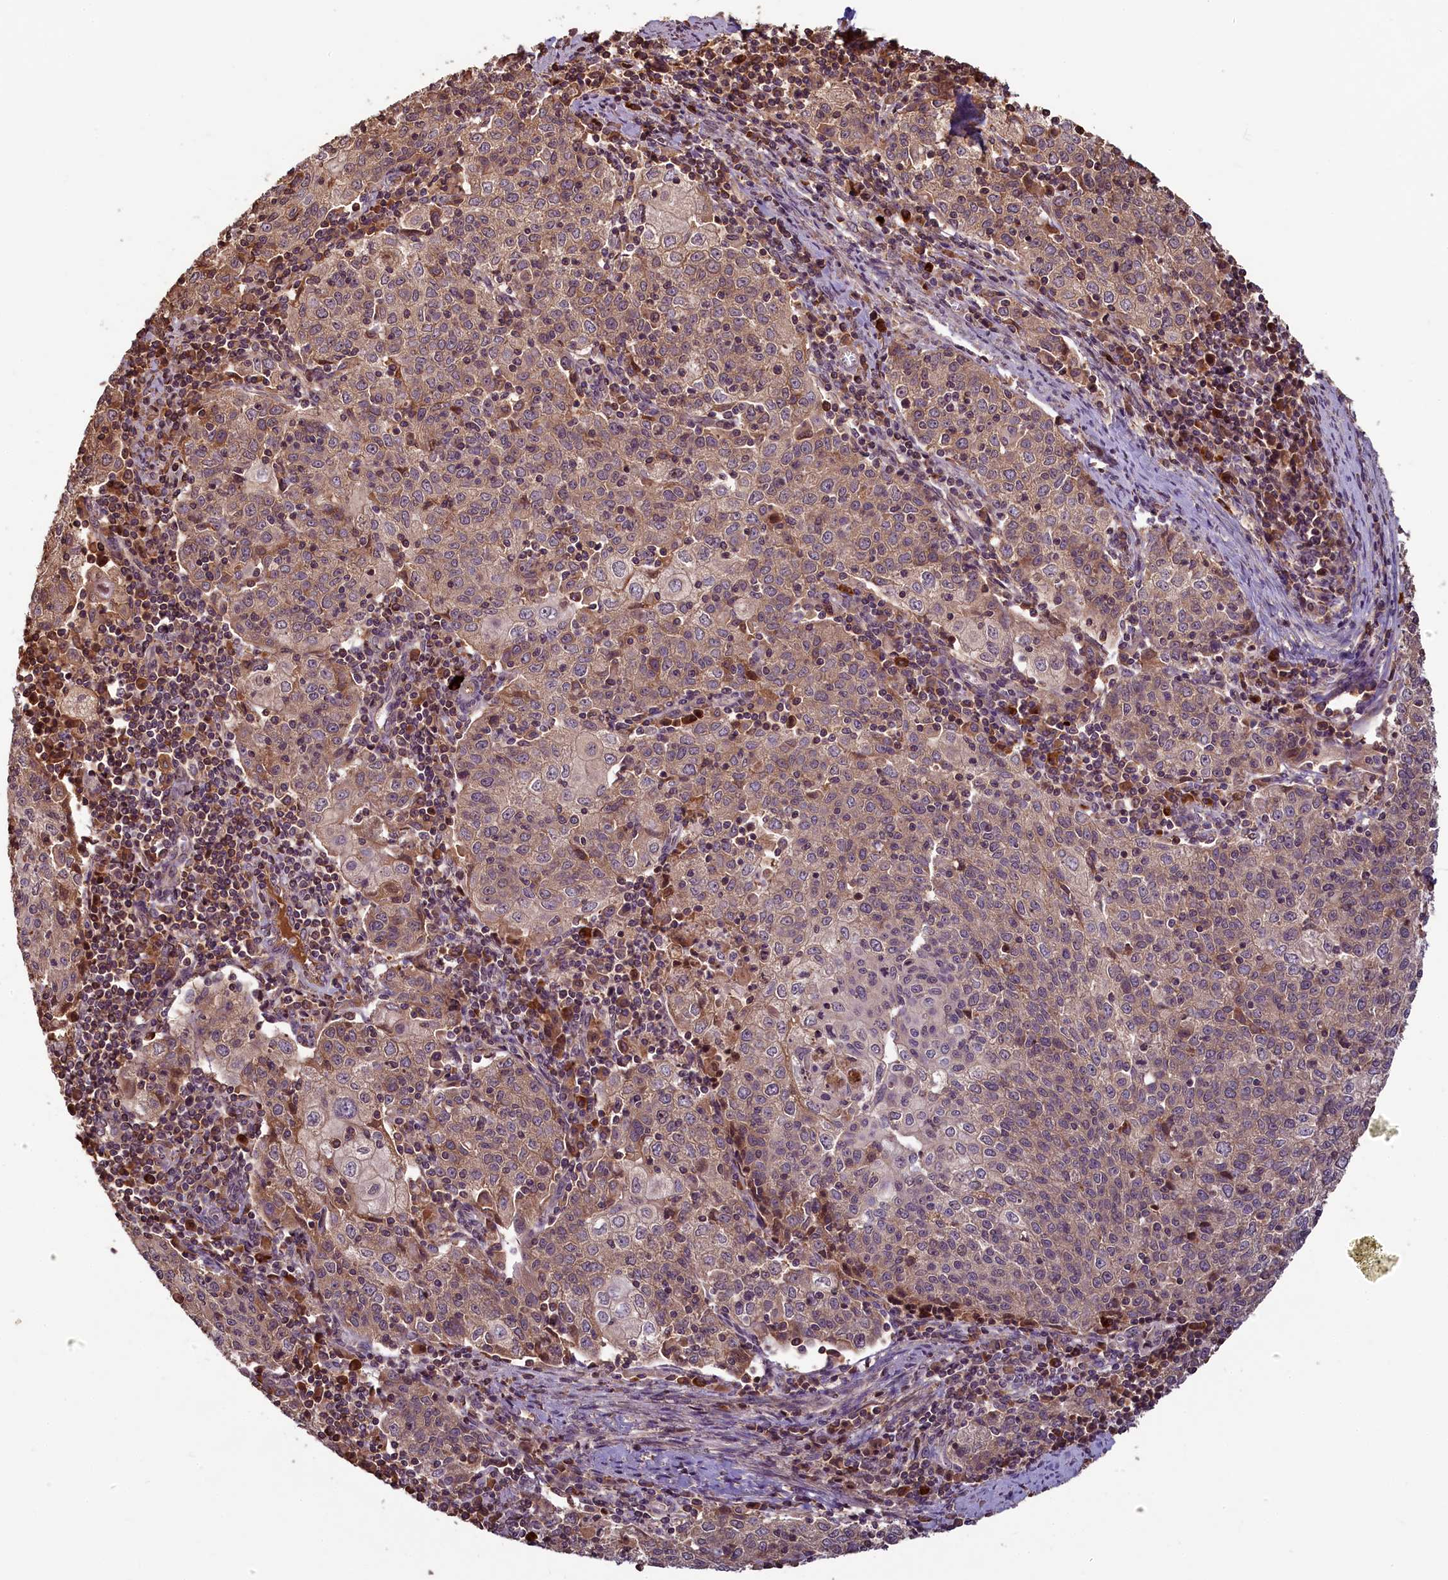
{"staining": {"intensity": "weak", "quantity": ">75%", "location": "cytoplasmic/membranous"}, "tissue": "cervical cancer", "cell_type": "Tumor cells", "image_type": "cancer", "snomed": [{"axis": "morphology", "description": "Squamous cell carcinoma, NOS"}, {"axis": "topography", "description": "Cervix"}], "caption": "Cervical cancer (squamous cell carcinoma) stained with a protein marker demonstrates weak staining in tumor cells.", "gene": "NUDT6", "patient": {"sex": "female", "age": 48}}